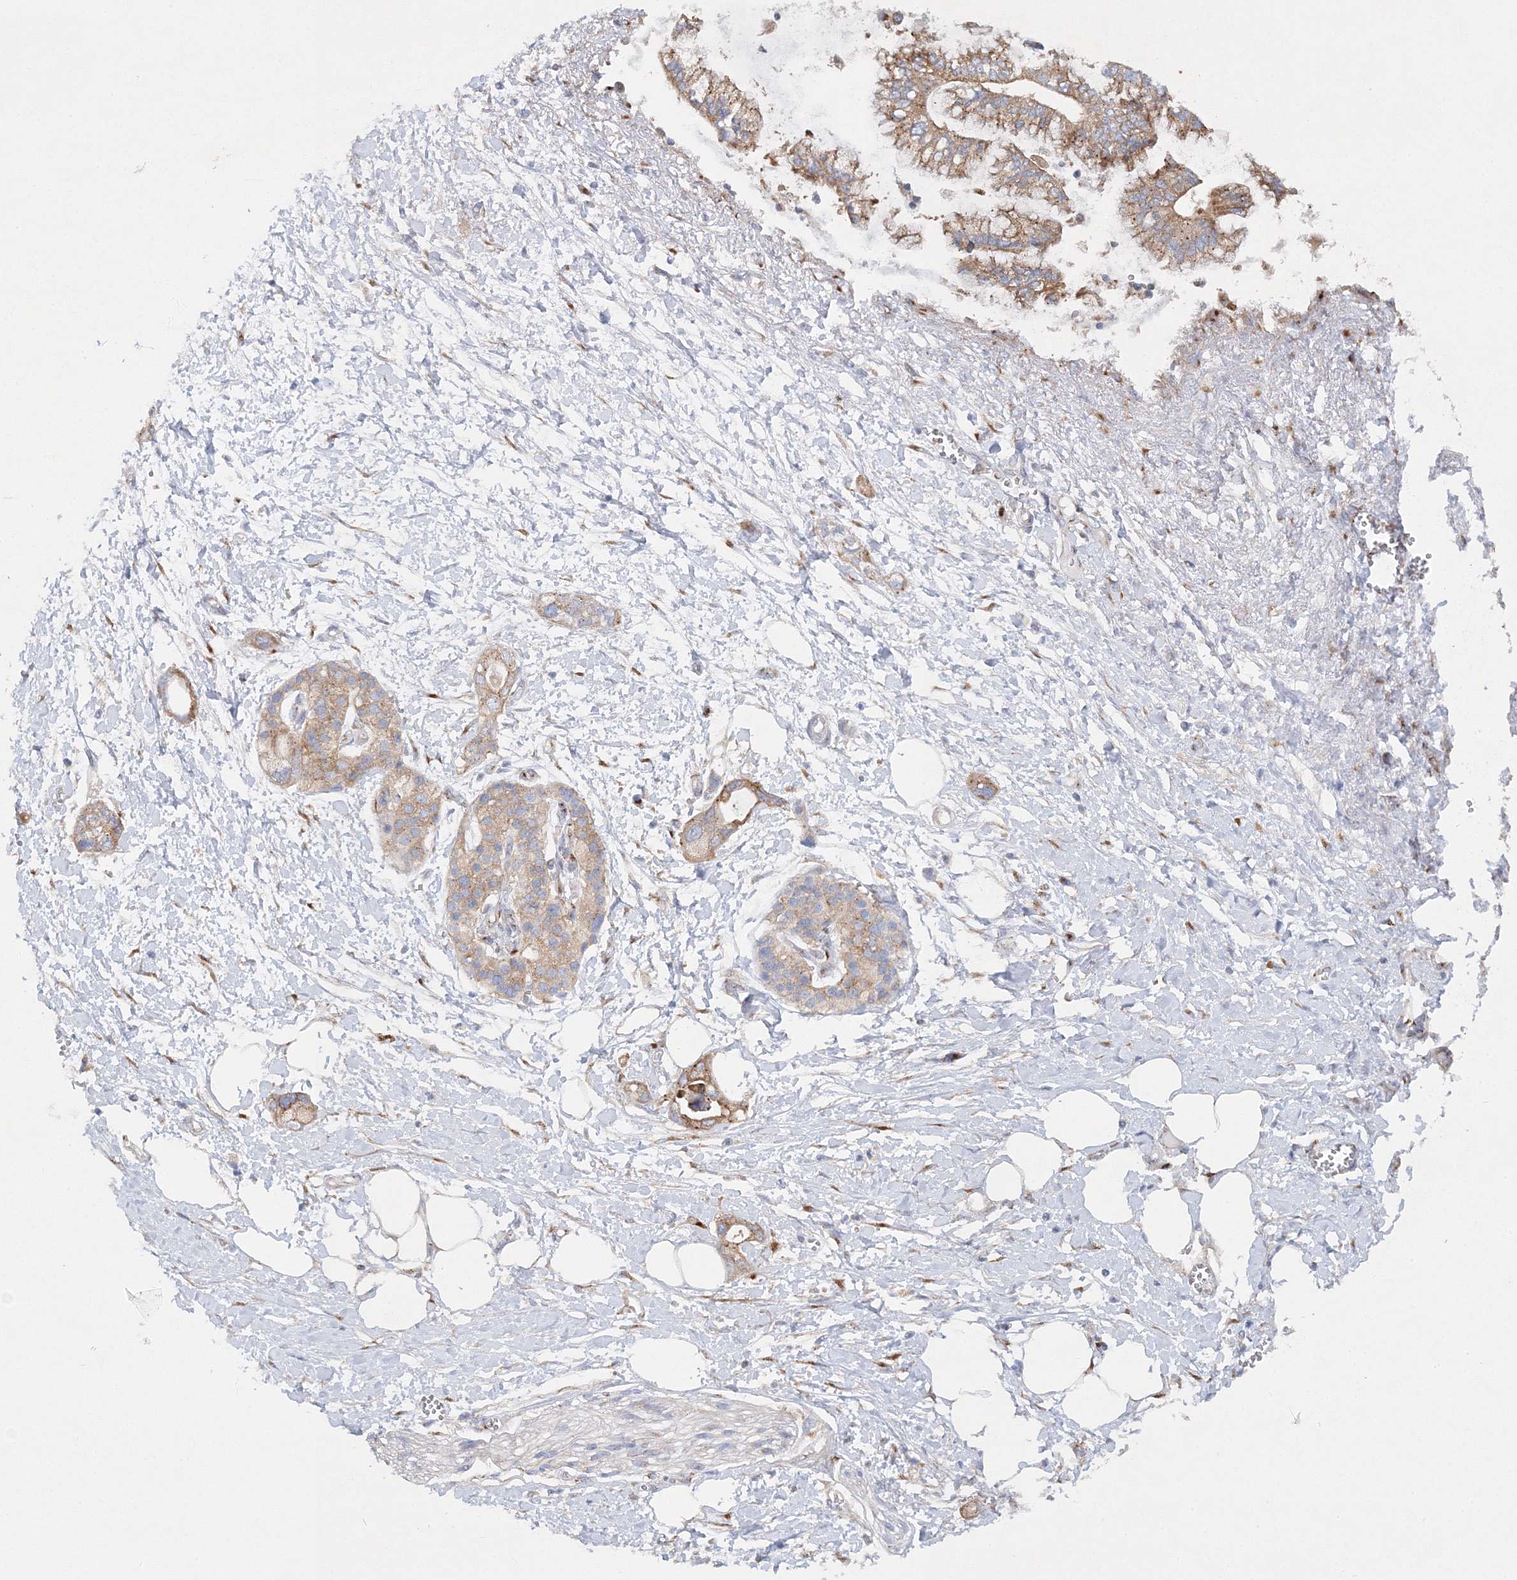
{"staining": {"intensity": "moderate", "quantity": ">75%", "location": "cytoplasmic/membranous"}, "tissue": "pancreatic cancer", "cell_type": "Tumor cells", "image_type": "cancer", "snomed": [{"axis": "morphology", "description": "Adenocarcinoma, NOS"}, {"axis": "topography", "description": "Pancreas"}], "caption": "The photomicrograph demonstrates a brown stain indicating the presence of a protein in the cytoplasmic/membranous of tumor cells in adenocarcinoma (pancreatic).", "gene": "SEC23IP", "patient": {"sex": "male", "age": 68}}